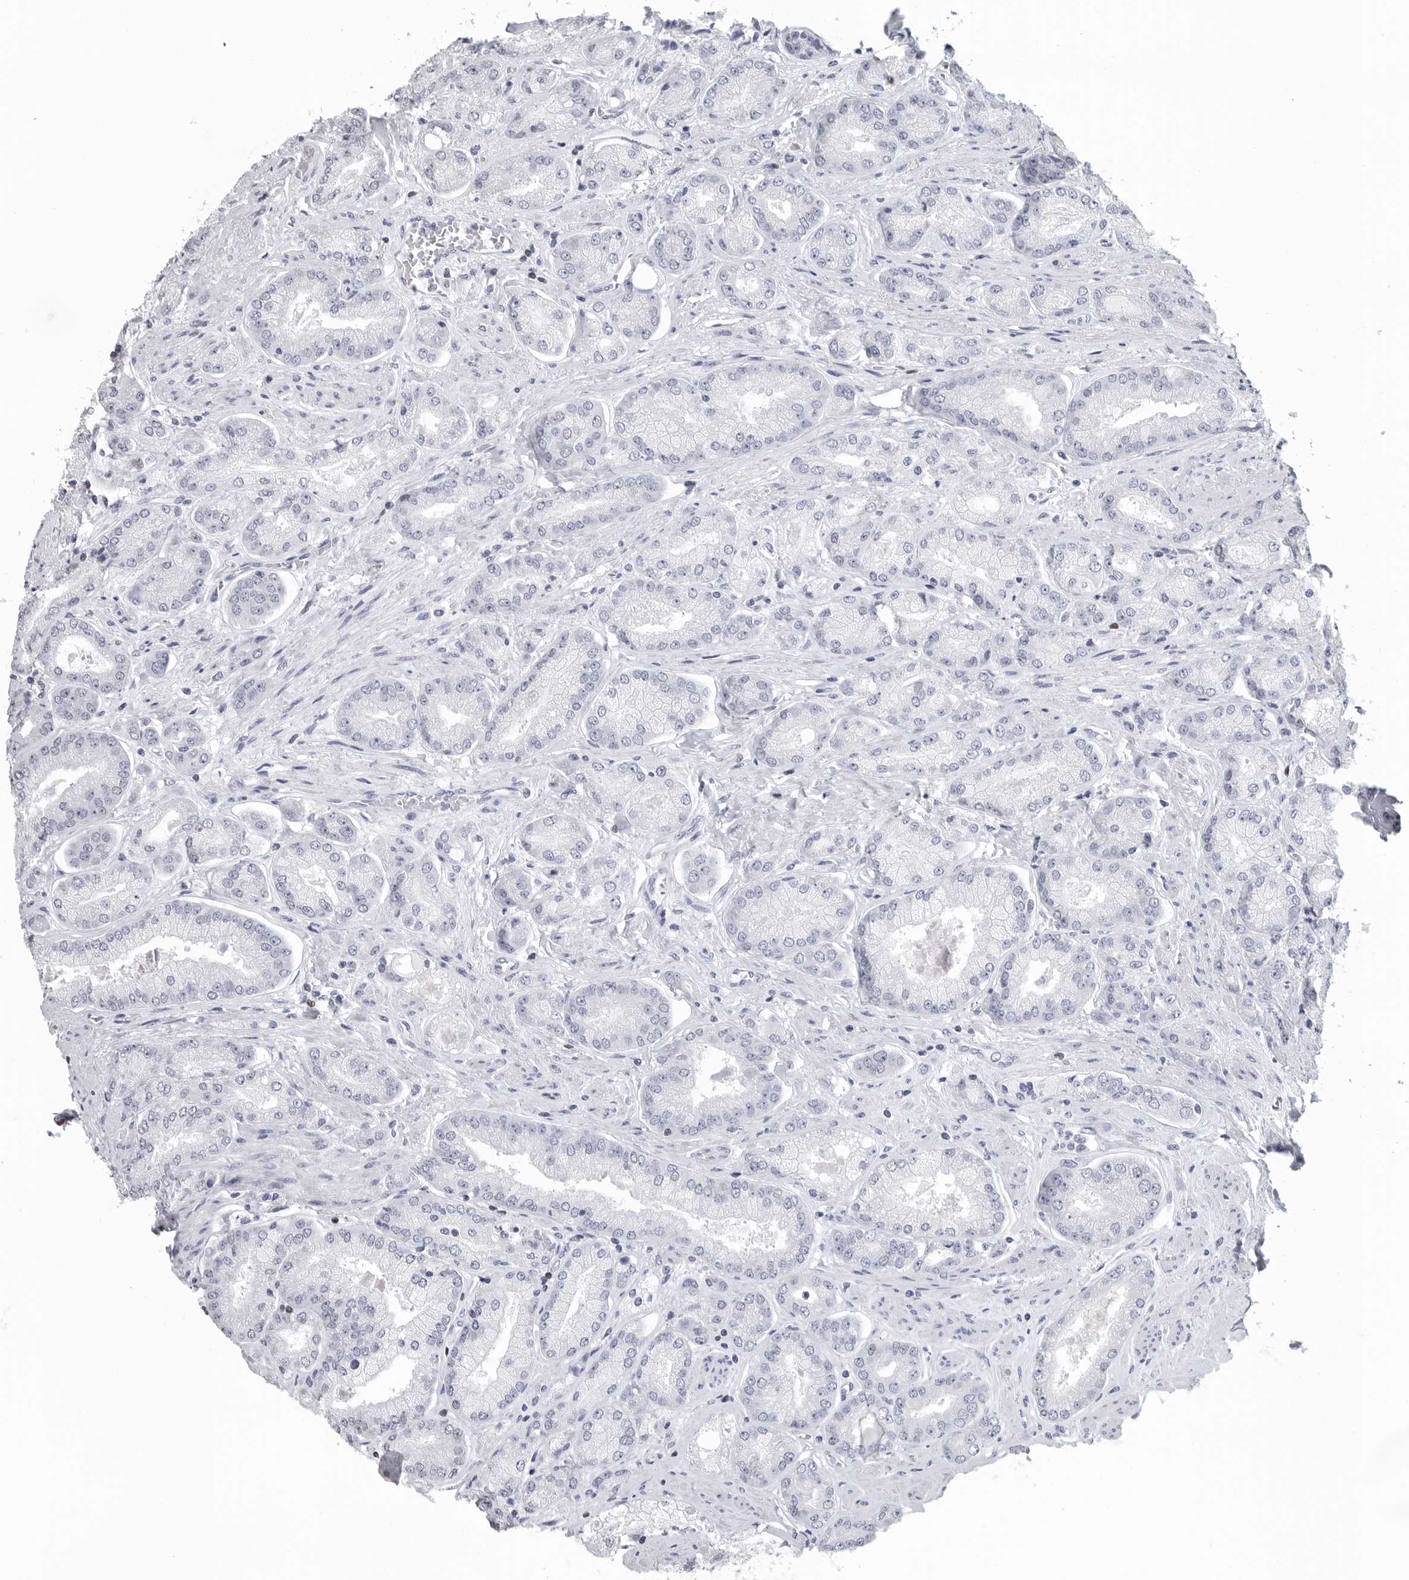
{"staining": {"intensity": "negative", "quantity": "none", "location": "none"}, "tissue": "prostate cancer", "cell_type": "Tumor cells", "image_type": "cancer", "snomed": [{"axis": "morphology", "description": "Adenocarcinoma, High grade"}, {"axis": "topography", "description": "Prostate"}], "caption": "The photomicrograph reveals no staining of tumor cells in prostate cancer (adenocarcinoma (high-grade)).", "gene": "SATB2", "patient": {"sex": "male", "age": 58}}